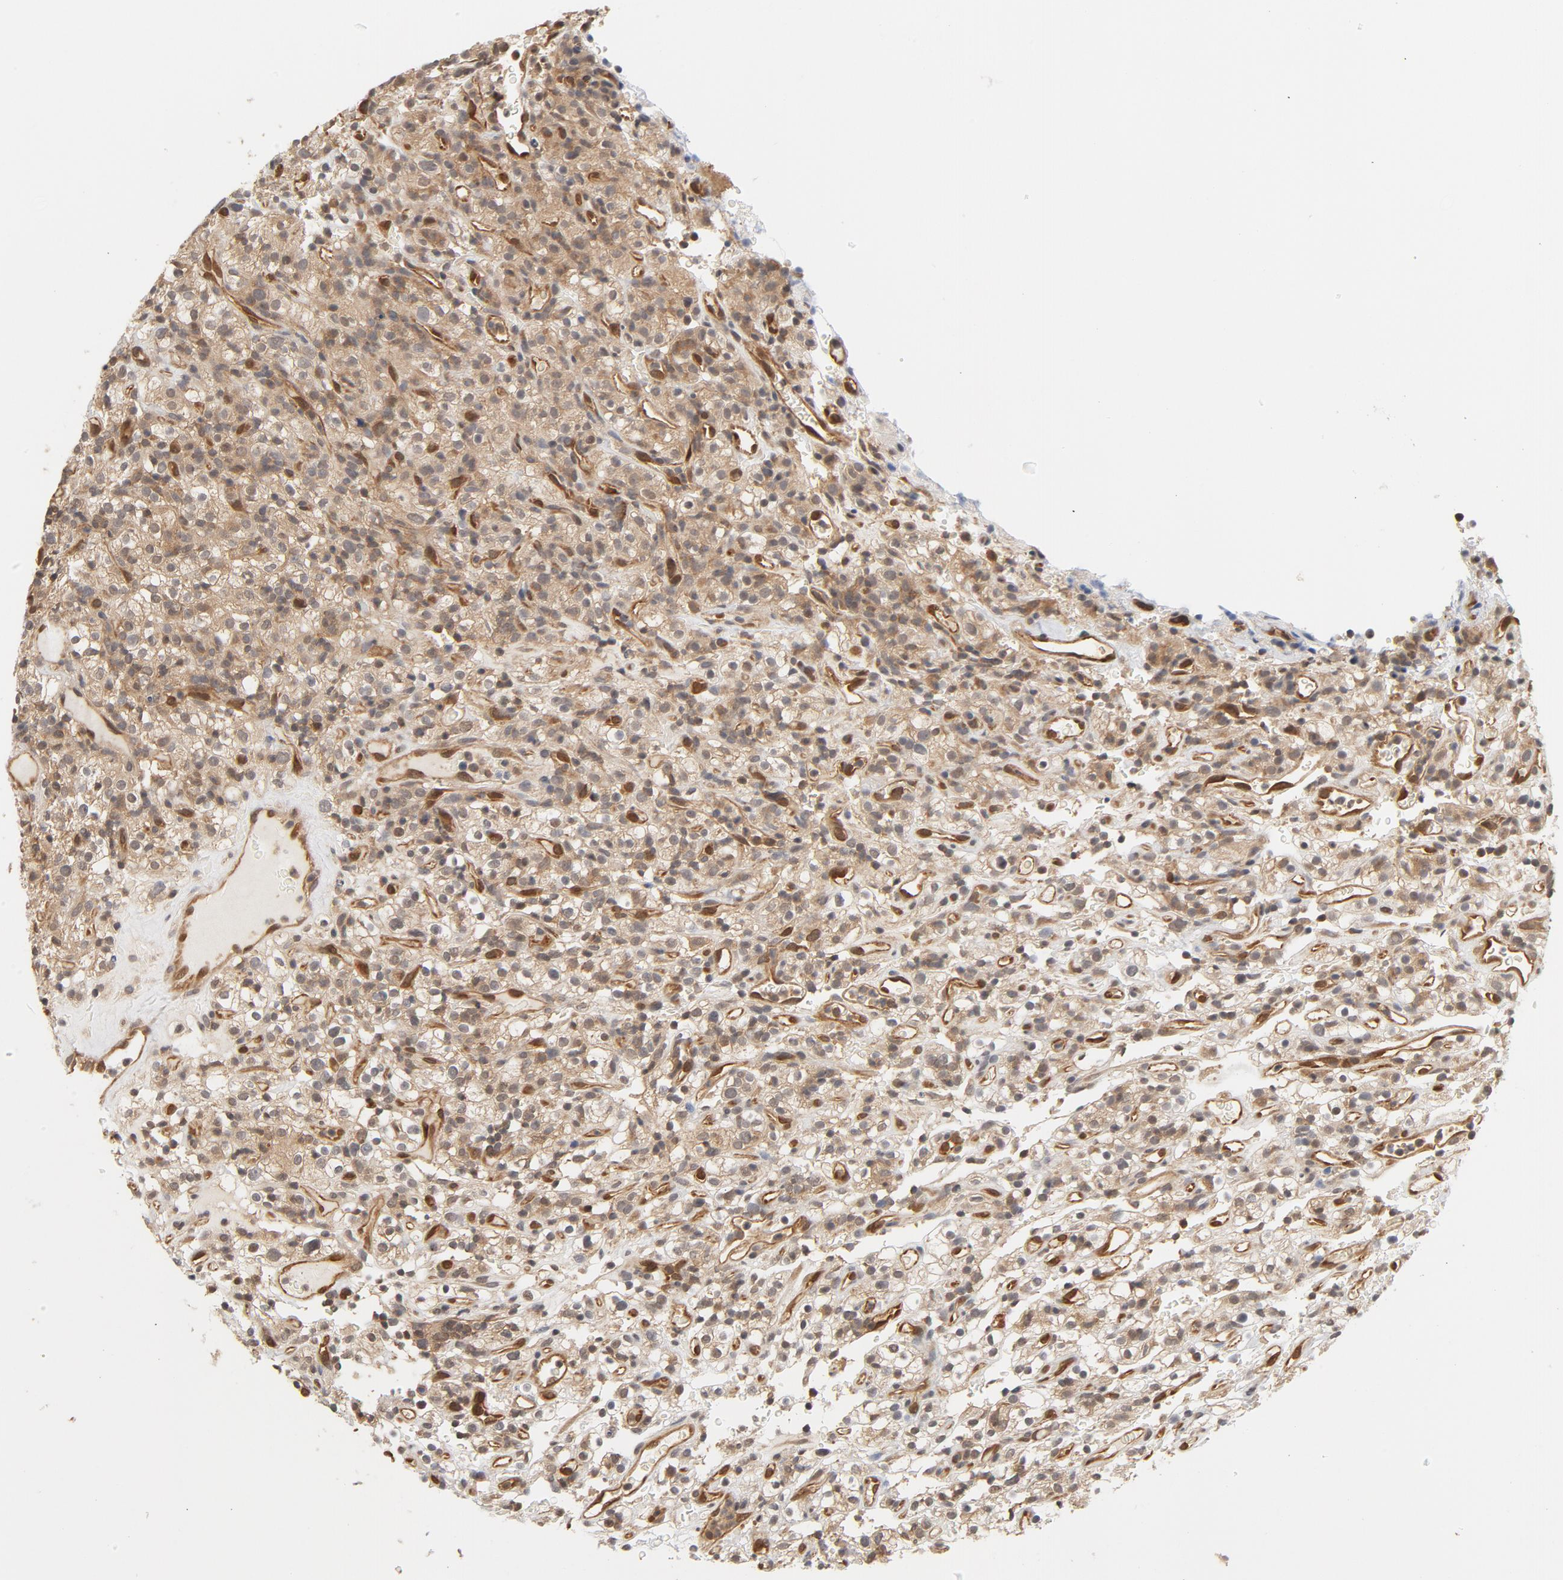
{"staining": {"intensity": "moderate", "quantity": "25%-75%", "location": "cytoplasmic/membranous,nuclear"}, "tissue": "renal cancer", "cell_type": "Tumor cells", "image_type": "cancer", "snomed": [{"axis": "morphology", "description": "Normal tissue, NOS"}, {"axis": "morphology", "description": "Adenocarcinoma, NOS"}, {"axis": "topography", "description": "Kidney"}], "caption": "An IHC histopathology image of tumor tissue is shown. Protein staining in brown shows moderate cytoplasmic/membranous and nuclear positivity in renal cancer within tumor cells.", "gene": "CDC37", "patient": {"sex": "female", "age": 72}}